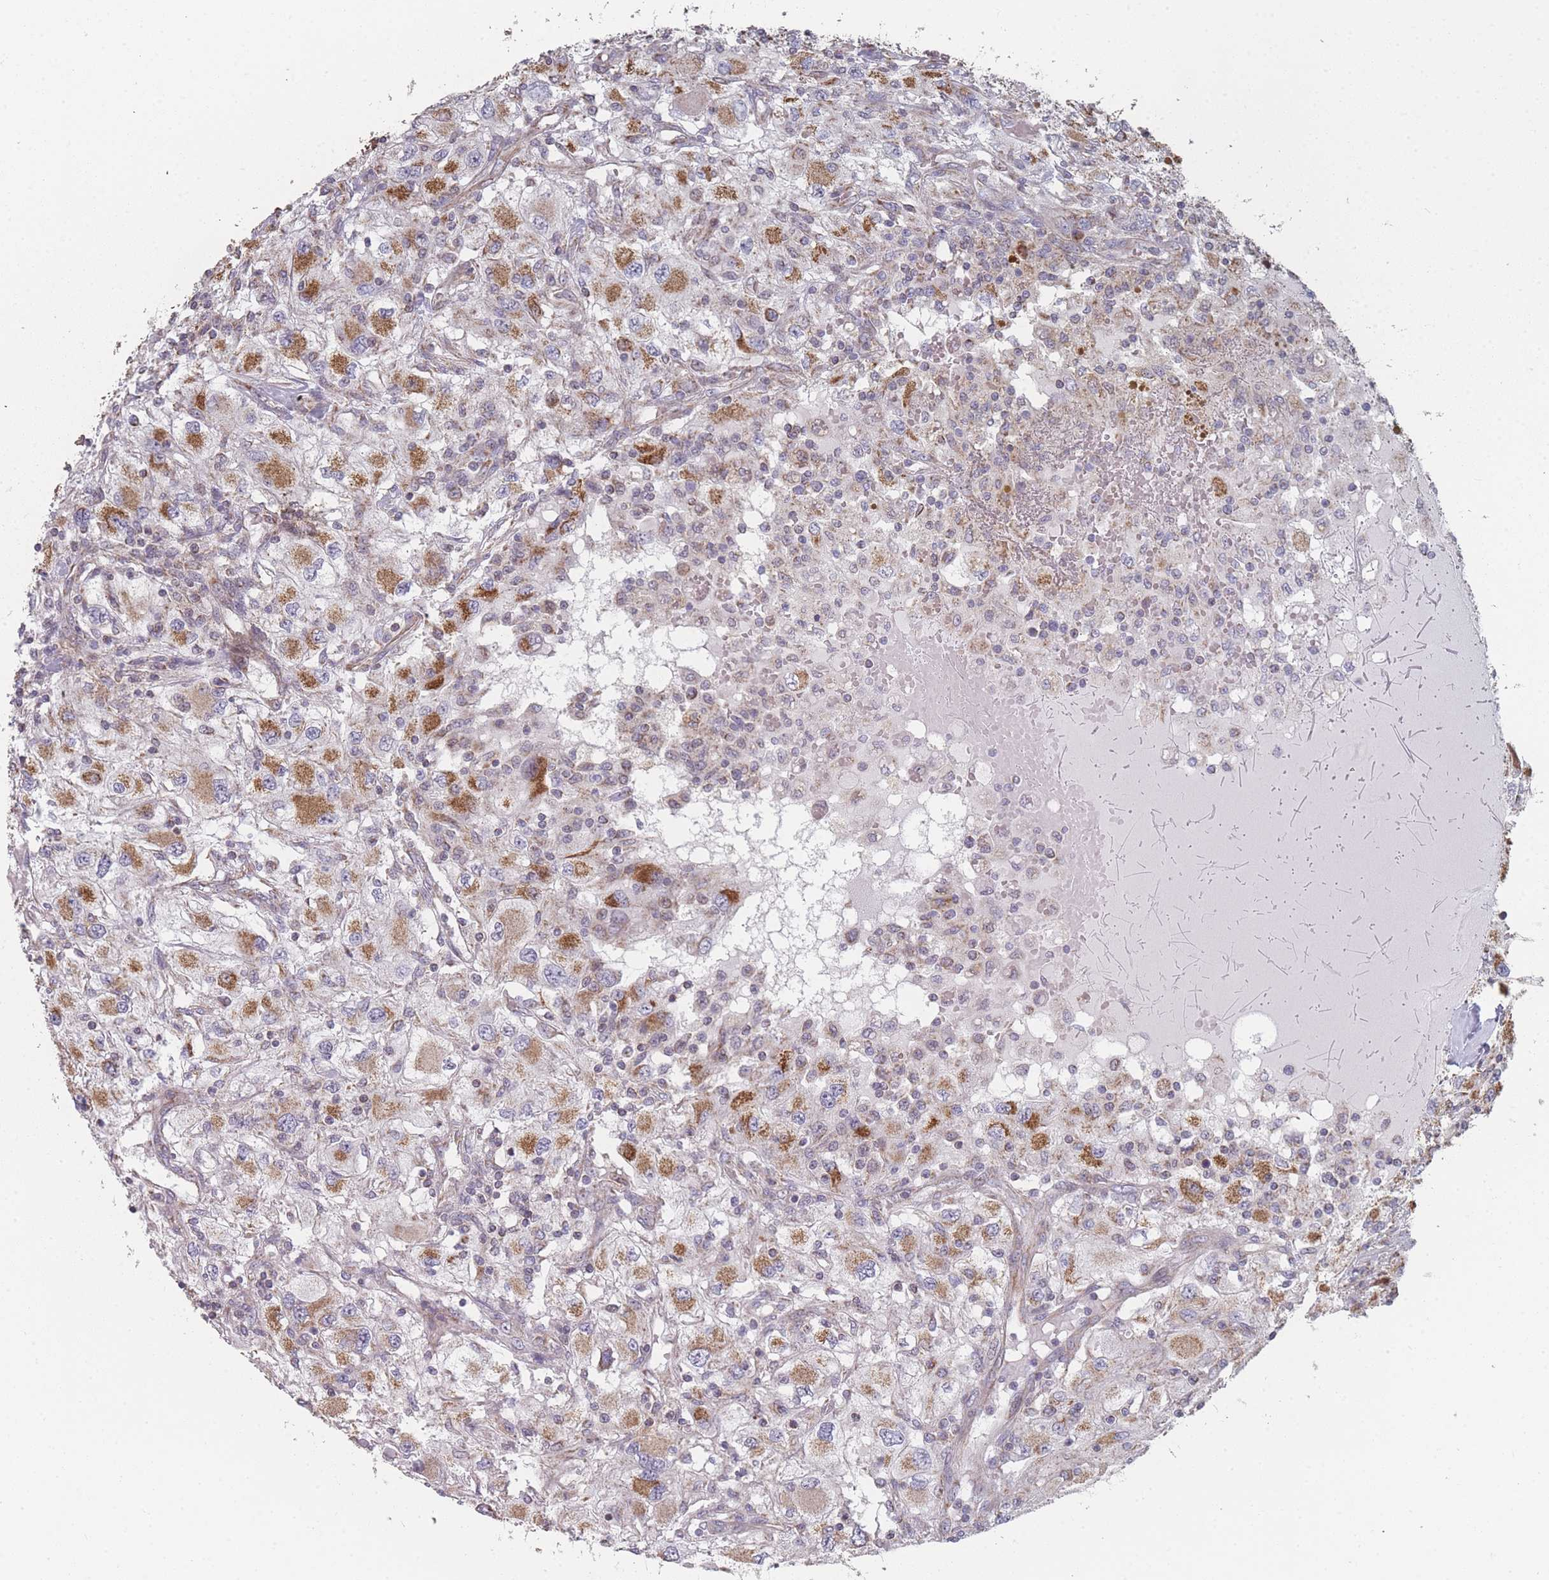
{"staining": {"intensity": "moderate", "quantity": ">75%", "location": "cytoplasmic/membranous"}, "tissue": "renal cancer", "cell_type": "Tumor cells", "image_type": "cancer", "snomed": [{"axis": "morphology", "description": "Adenocarcinoma, NOS"}, {"axis": "topography", "description": "Kidney"}], "caption": "There is medium levels of moderate cytoplasmic/membranous positivity in tumor cells of renal cancer, as demonstrated by immunohistochemical staining (brown color).", "gene": "PSMB3", "patient": {"sex": "female", "age": 67}}